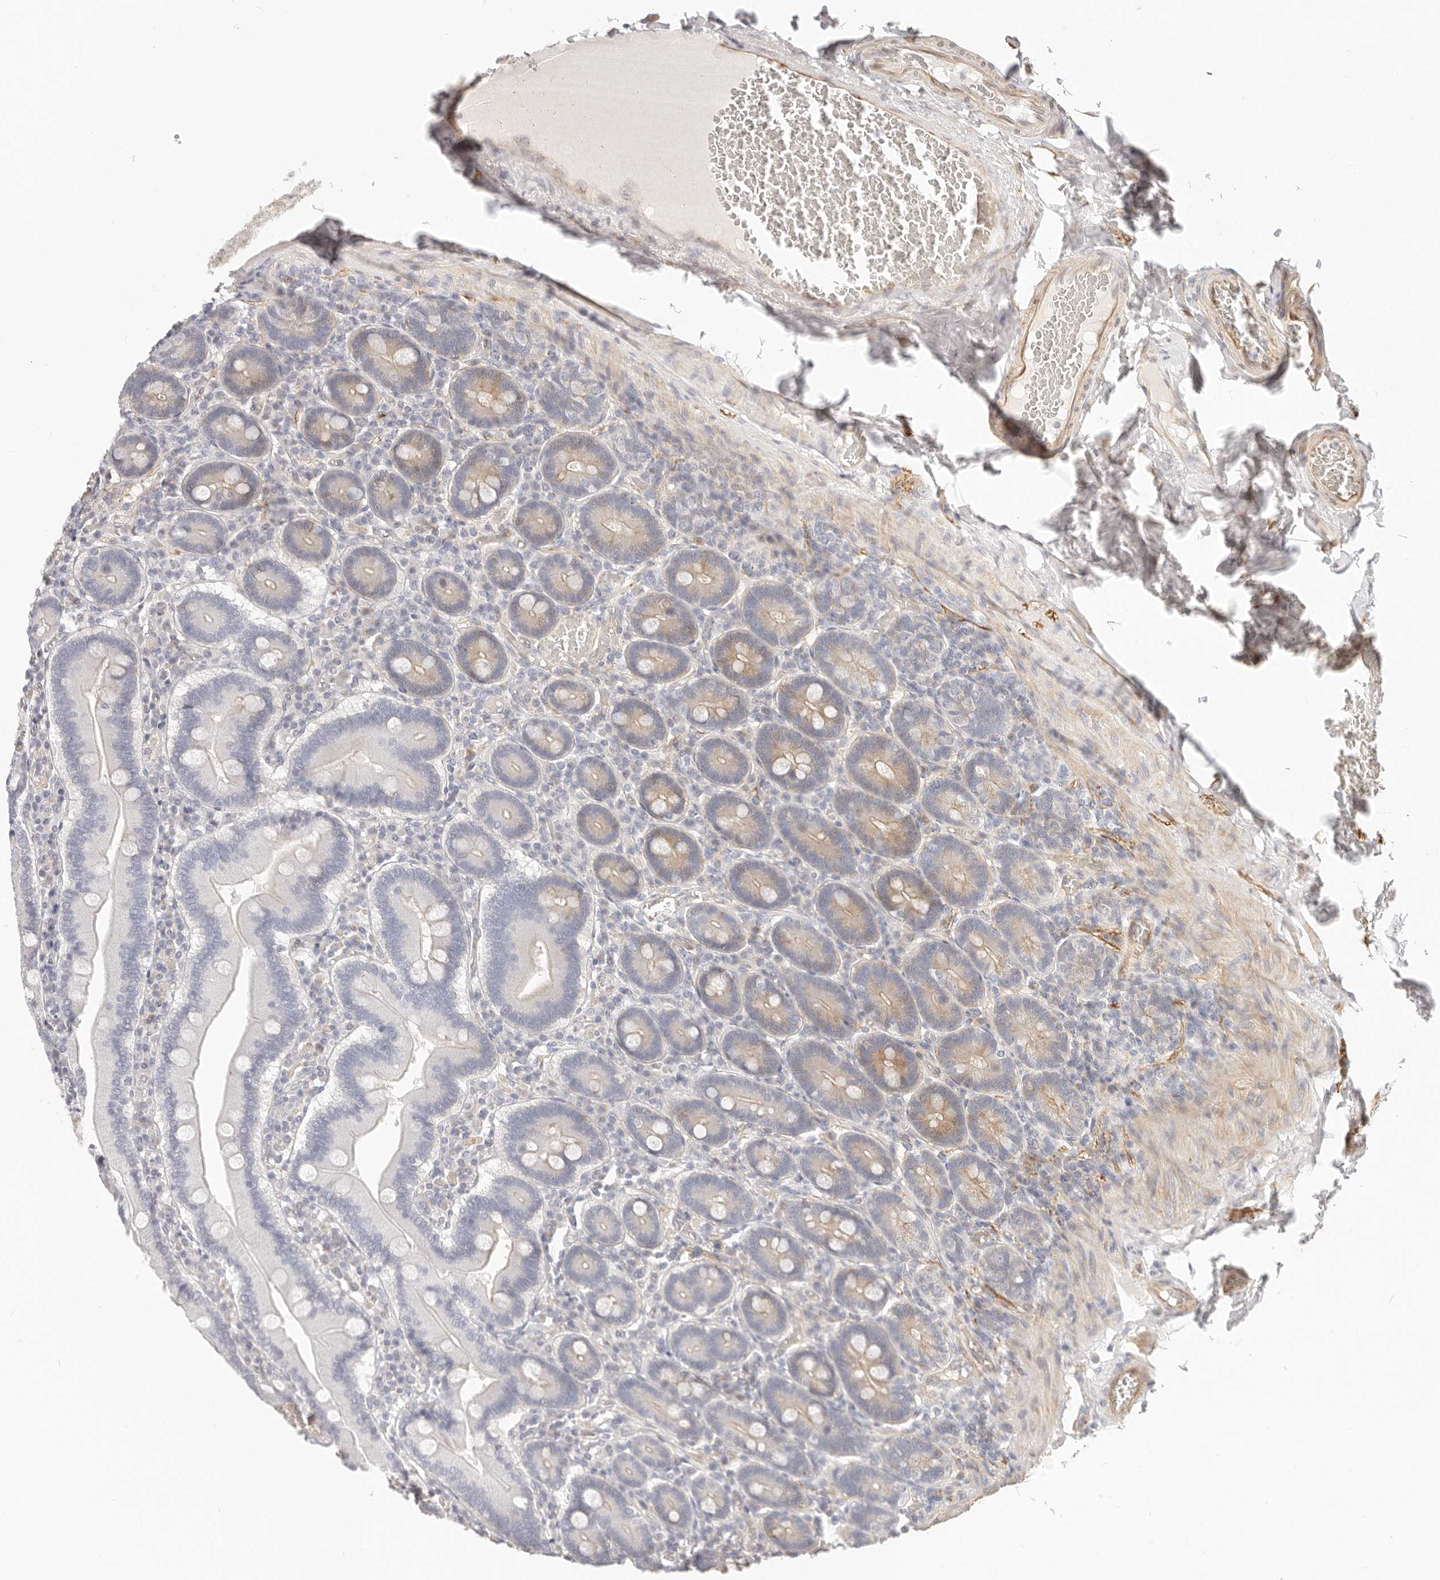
{"staining": {"intensity": "moderate", "quantity": "25%-75%", "location": "cytoplasmic/membranous"}, "tissue": "duodenum", "cell_type": "Glandular cells", "image_type": "normal", "snomed": [{"axis": "morphology", "description": "Normal tissue, NOS"}, {"axis": "topography", "description": "Duodenum"}], "caption": "Protein expression analysis of unremarkable duodenum displays moderate cytoplasmic/membranous expression in approximately 25%-75% of glandular cells.", "gene": "DTNBP1", "patient": {"sex": "female", "age": 62}}